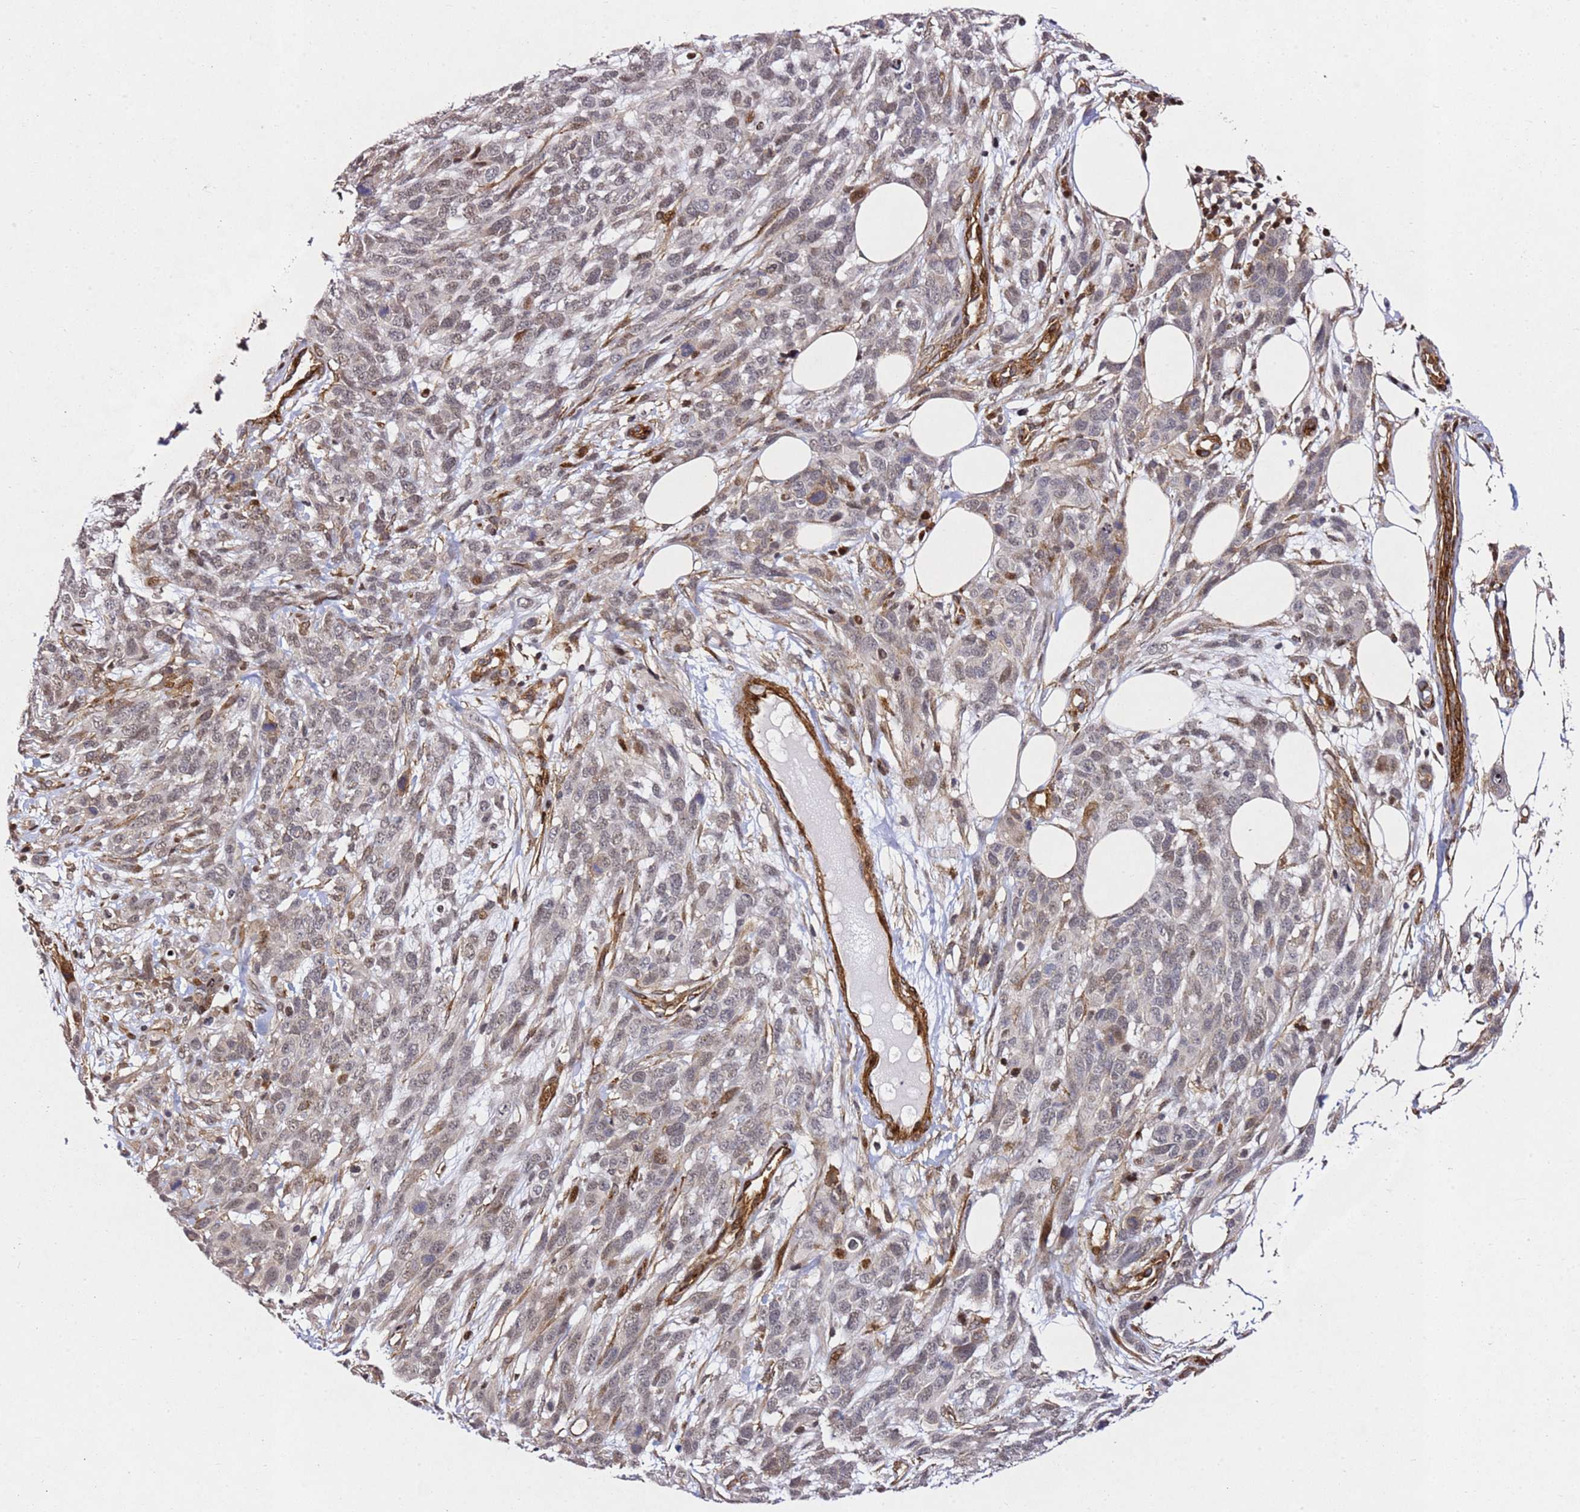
{"staining": {"intensity": "moderate", "quantity": "<25%", "location": "nuclear"}, "tissue": "melanoma", "cell_type": "Tumor cells", "image_type": "cancer", "snomed": [{"axis": "morphology", "description": "Normal morphology"}, {"axis": "morphology", "description": "Malignant melanoma, NOS"}, {"axis": "topography", "description": "Skin"}], "caption": "DAB immunohistochemical staining of melanoma exhibits moderate nuclear protein positivity in about <25% of tumor cells.", "gene": "ZNF296", "patient": {"sex": "female", "age": 72}}